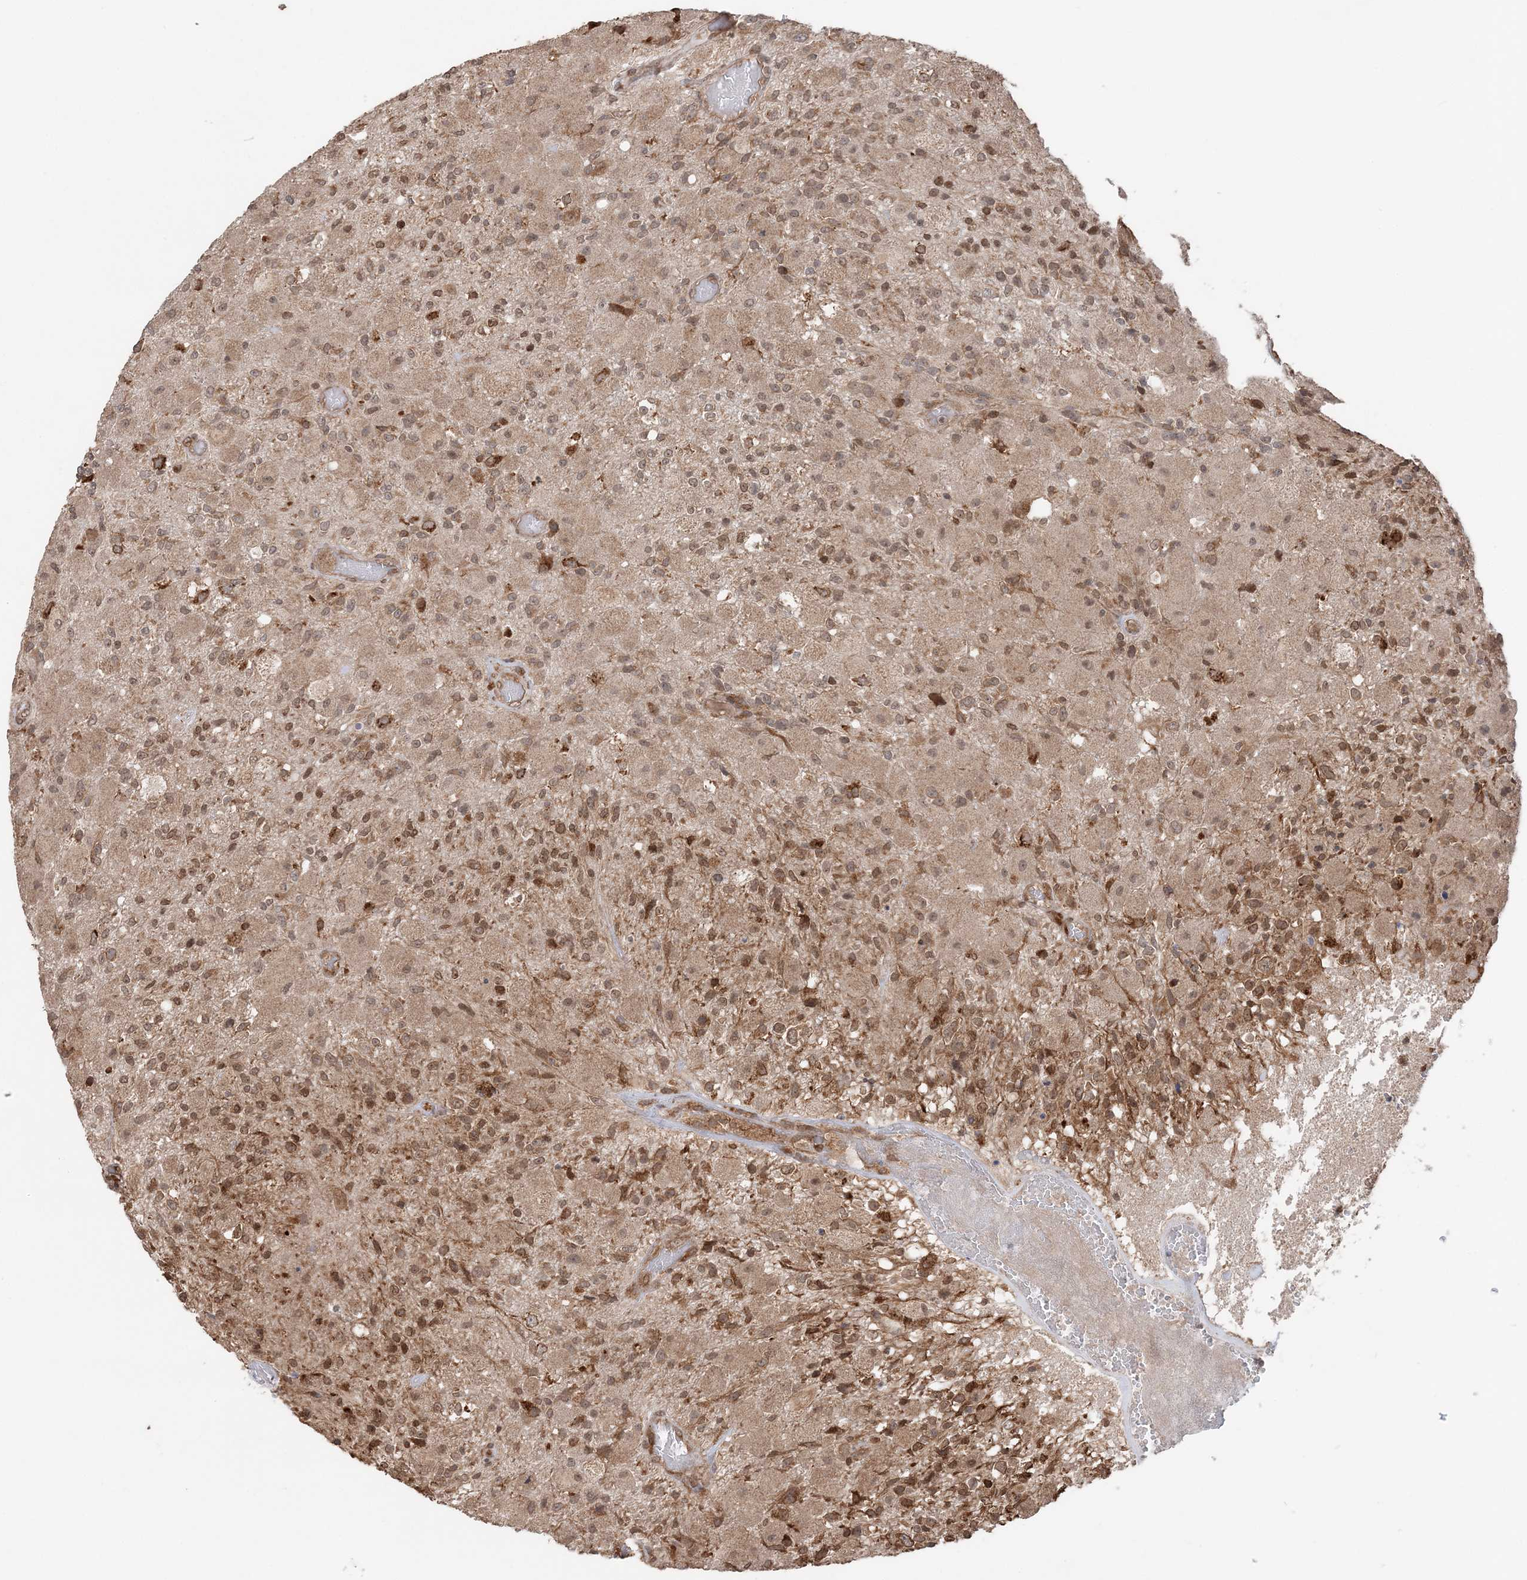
{"staining": {"intensity": "moderate", "quantity": ">75%", "location": "cytoplasmic/membranous,nuclear"}, "tissue": "glioma", "cell_type": "Tumor cells", "image_type": "cancer", "snomed": [{"axis": "morphology", "description": "Normal tissue, NOS"}, {"axis": "morphology", "description": "Glioma, malignant, High grade"}, {"axis": "topography", "description": "Cerebral cortex"}], "caption": "Approximately >75% of tumor cells in human malignant glioma (high-grade) reveal moderate cytoplasmic/membranous and nuclear protein expression as visualized by brown immunohistochemical staining.", "gene": "TMED10", "patient": {"sex": "male", "age": 77}}